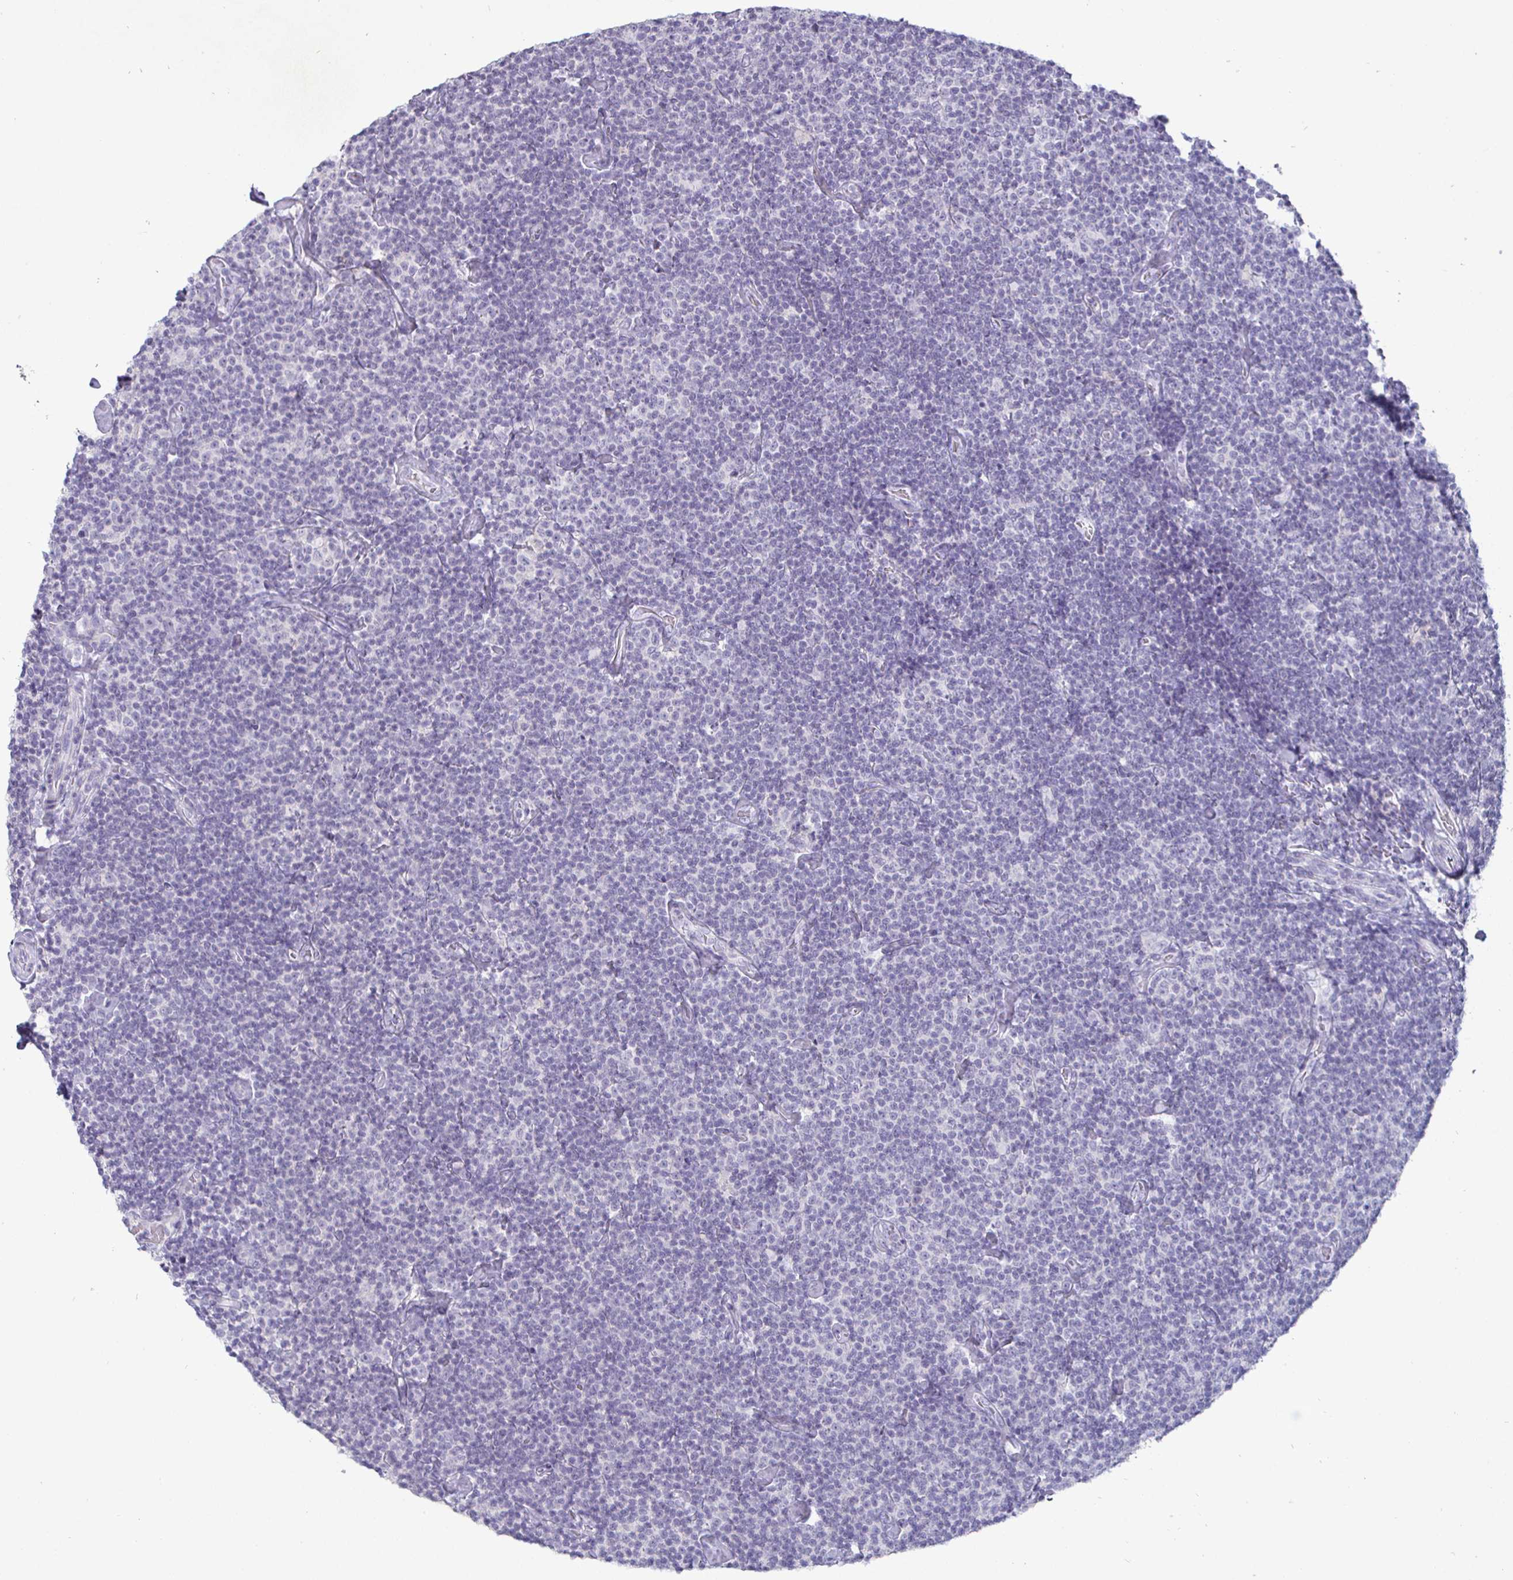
{"staining": {"intensity": "negative", "quantity": "none", "location": "none"}, "tissue": "lymphoma", "cell_type": "Tumor cells", "image_type": "cancer", "snomed": [{"axis": "morphology", "description": "Malignant lymphoma, non-Hodgkin's type, Low grade"}, {"axis": "topography", "description": "Lymph node"}], "caption": "Lymphoma was stained to show a protein in brown. There is no significant positivity in tumor cells.", "gene": "ENPP1", "patient": {"sex": "male", "age": 81}}